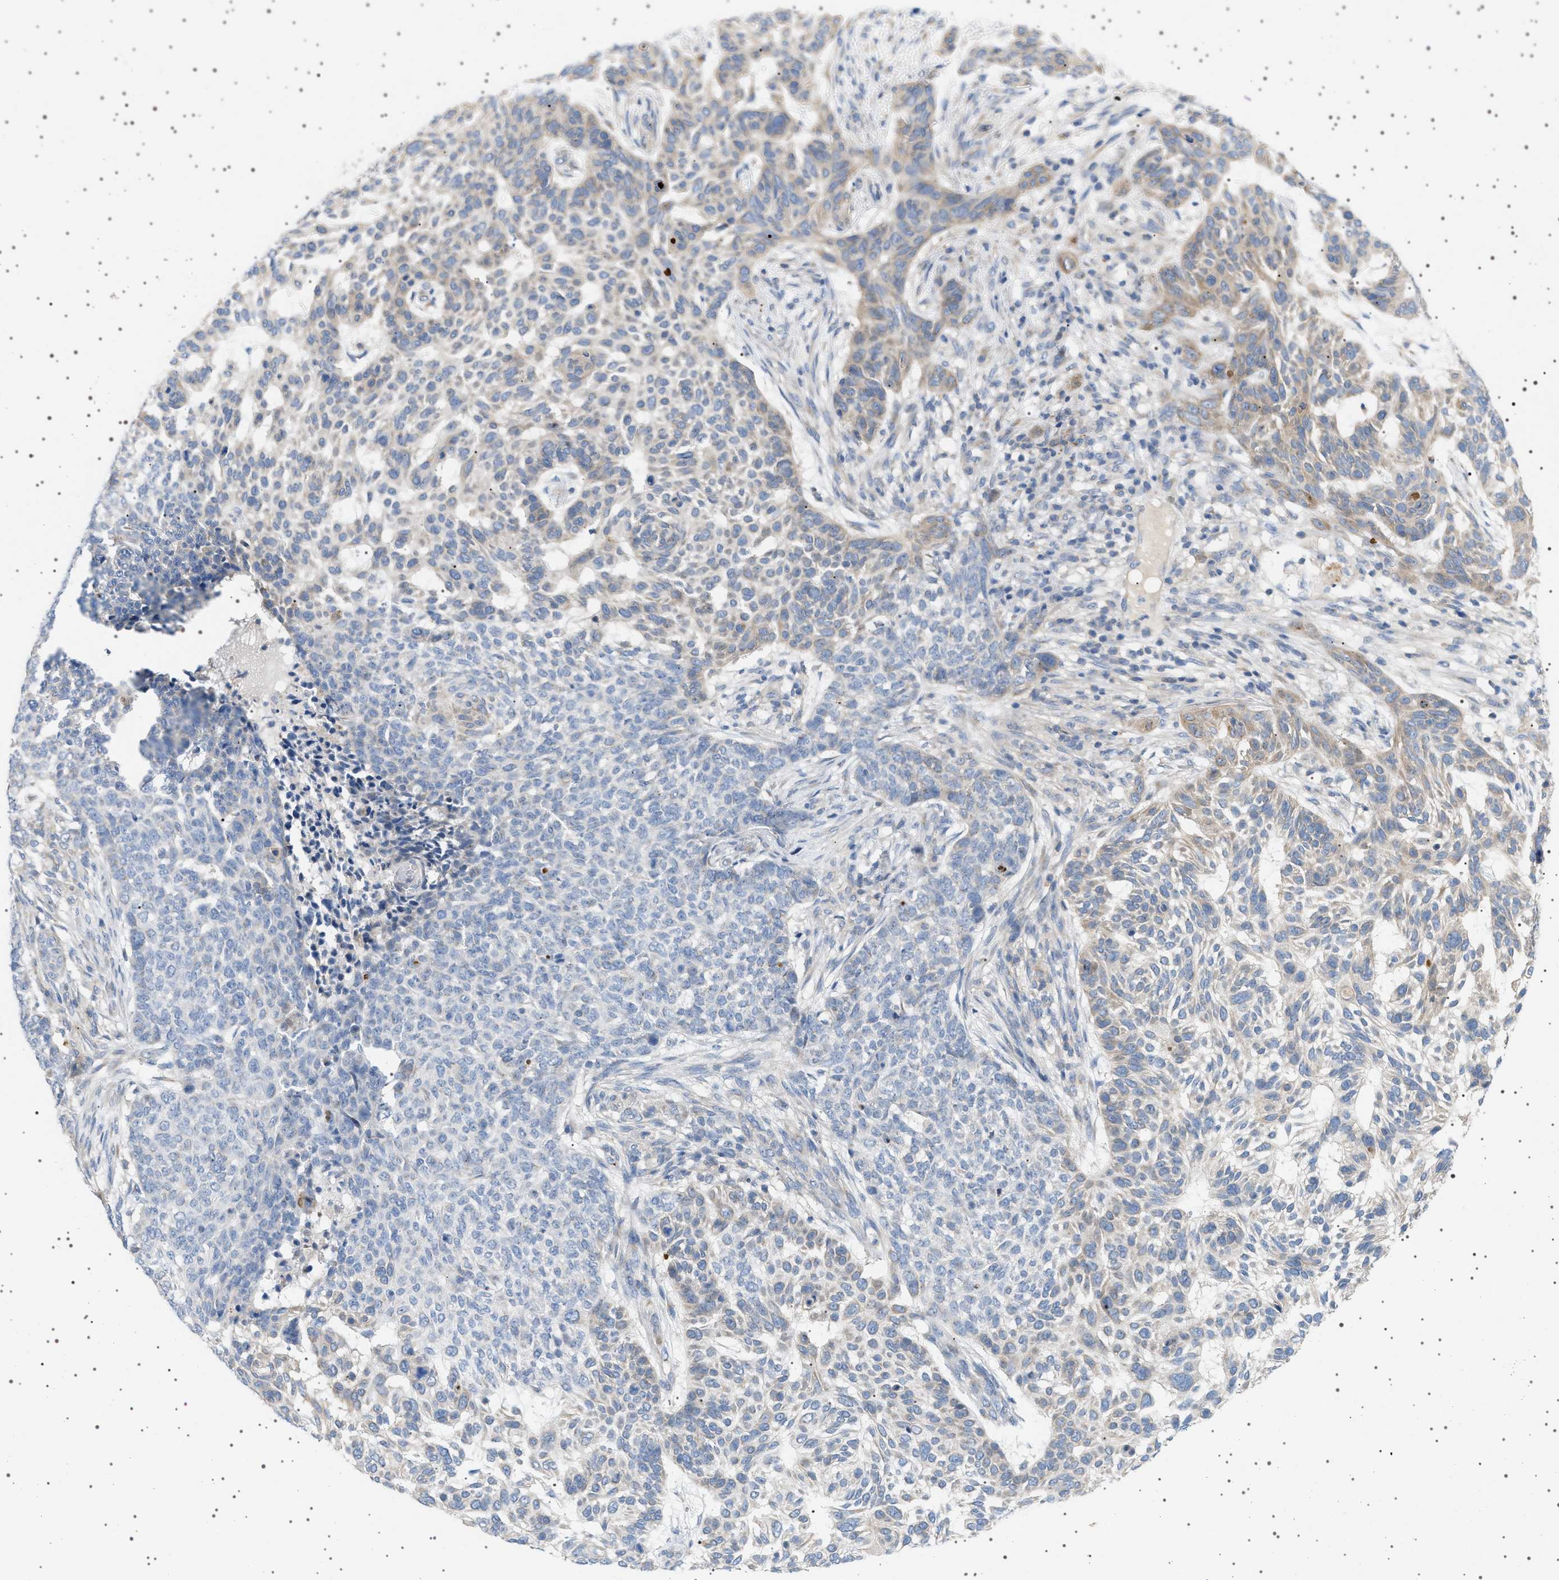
{"staining": {"intensity": "weak", "quantity": "25%-75%", "location": "cytoplasmic/membranous"}, "tissue": "skin cancer", "cell_type": "Tumor cells", "image_type": "cancer", "snomed": [{"axis": "morphology", "description": "Basal cell carcinoma"}, {"axis": "topography", "description": "Skin"}], "caption": "DAB immunohistochemical staining of human skin cancer displays weak cytoplasmic/membranous protein positivity in about 25%-75% of tumor cells. The staining is performed using DAB brown chromogen to label protein expression. The nuclei are counter-stained blue using hematoxylin.", "gene": "ADCY10", "patient": {"sex": "male", "age": 85}}